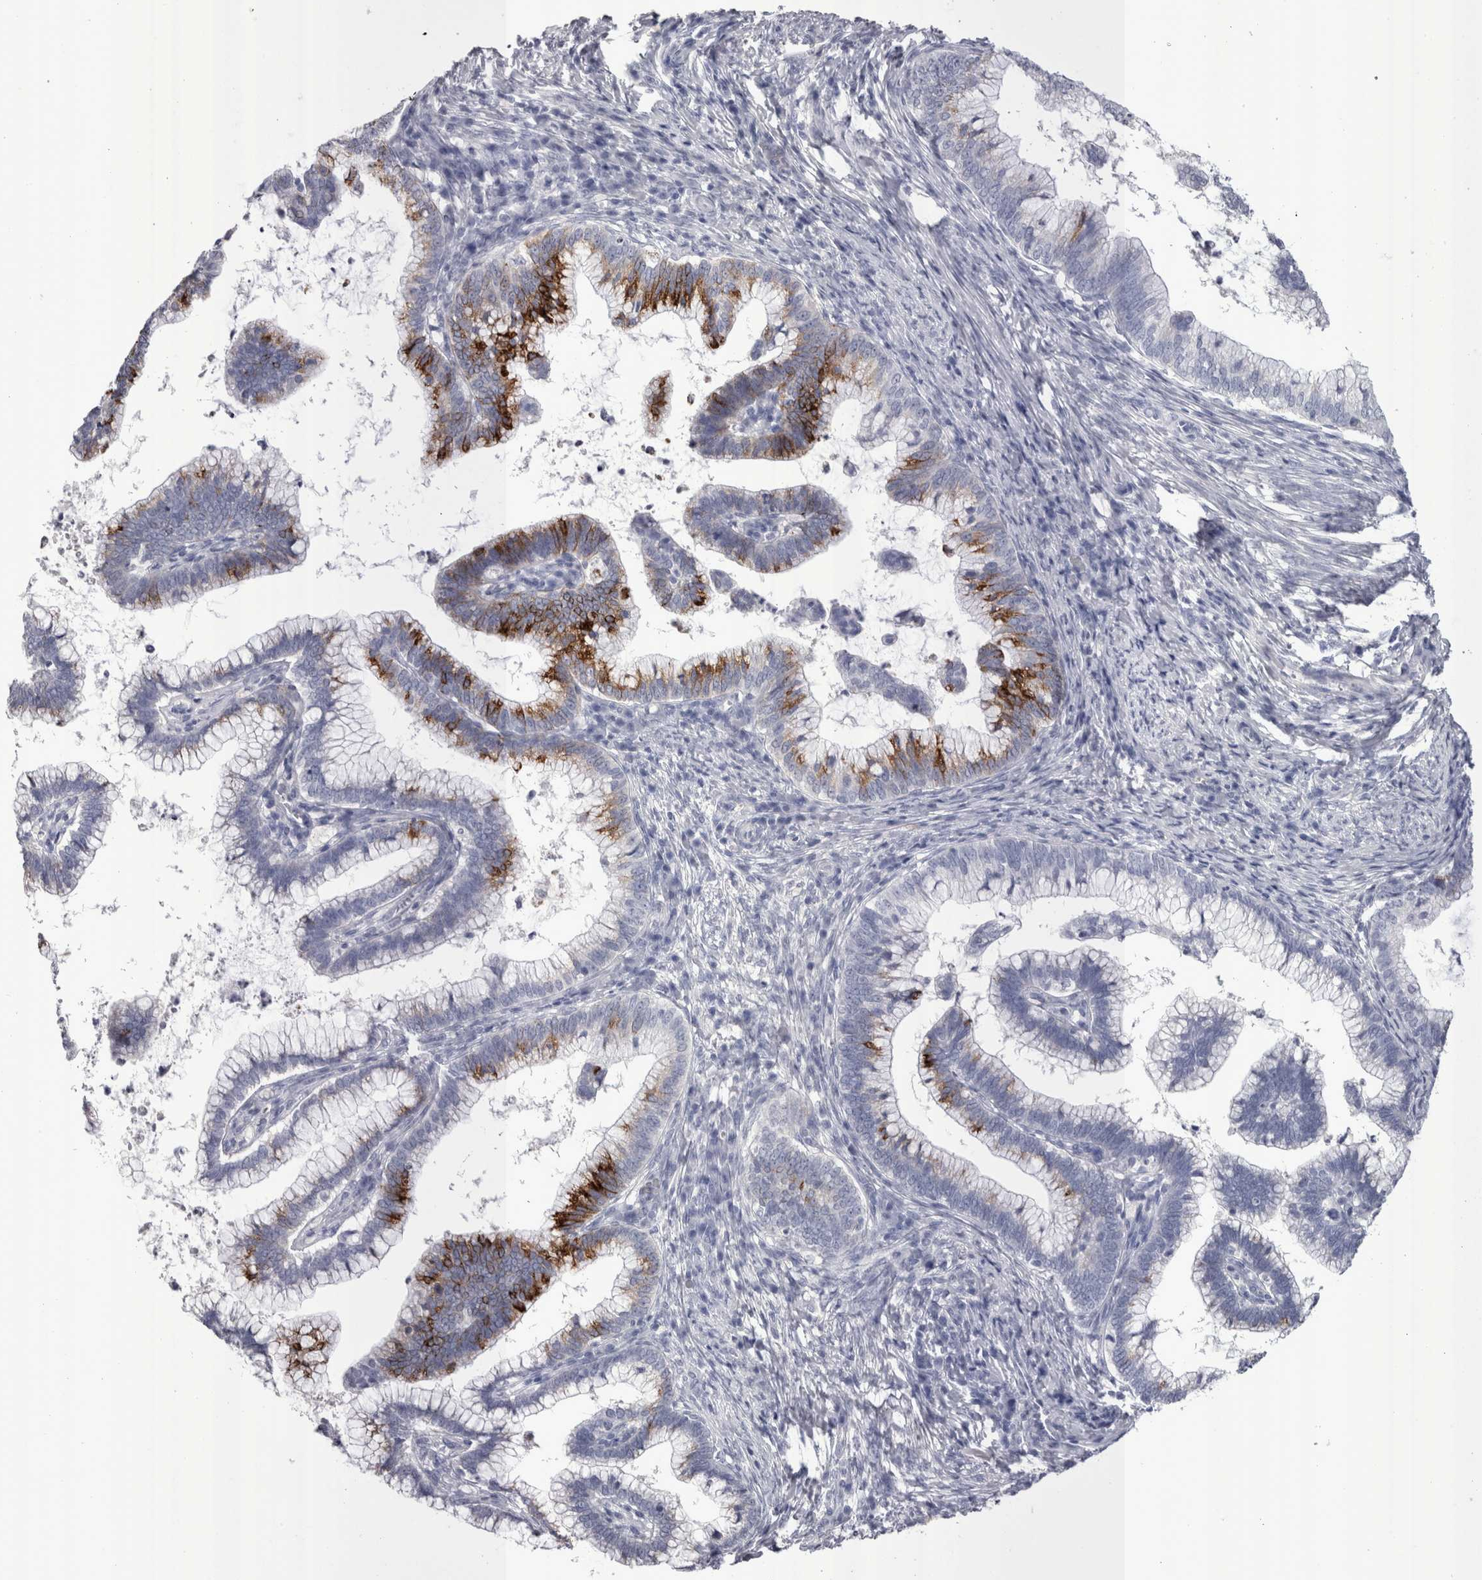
{"staining": {"intensity": "strong", "quantity": "<25%", "location": "cytoplasmic/membranous"}, "tissue": "cervical cancer", "cell_type": "Tumor cells", "image_type": "cancer", "snomed": [{"axis": "morphology", "description": "Adenocarcinoma, NOS"}, {"axis": "topography", "description": "Cervix"}], "caption": "Immunohistochemical staining of cervical cancer reveals medium levels of strong cytoplasmic/membranous protein expression in approximately <25% of tumor cells.", "gene": "PWP2", "patient": {"sex": "female", "age": 36}}